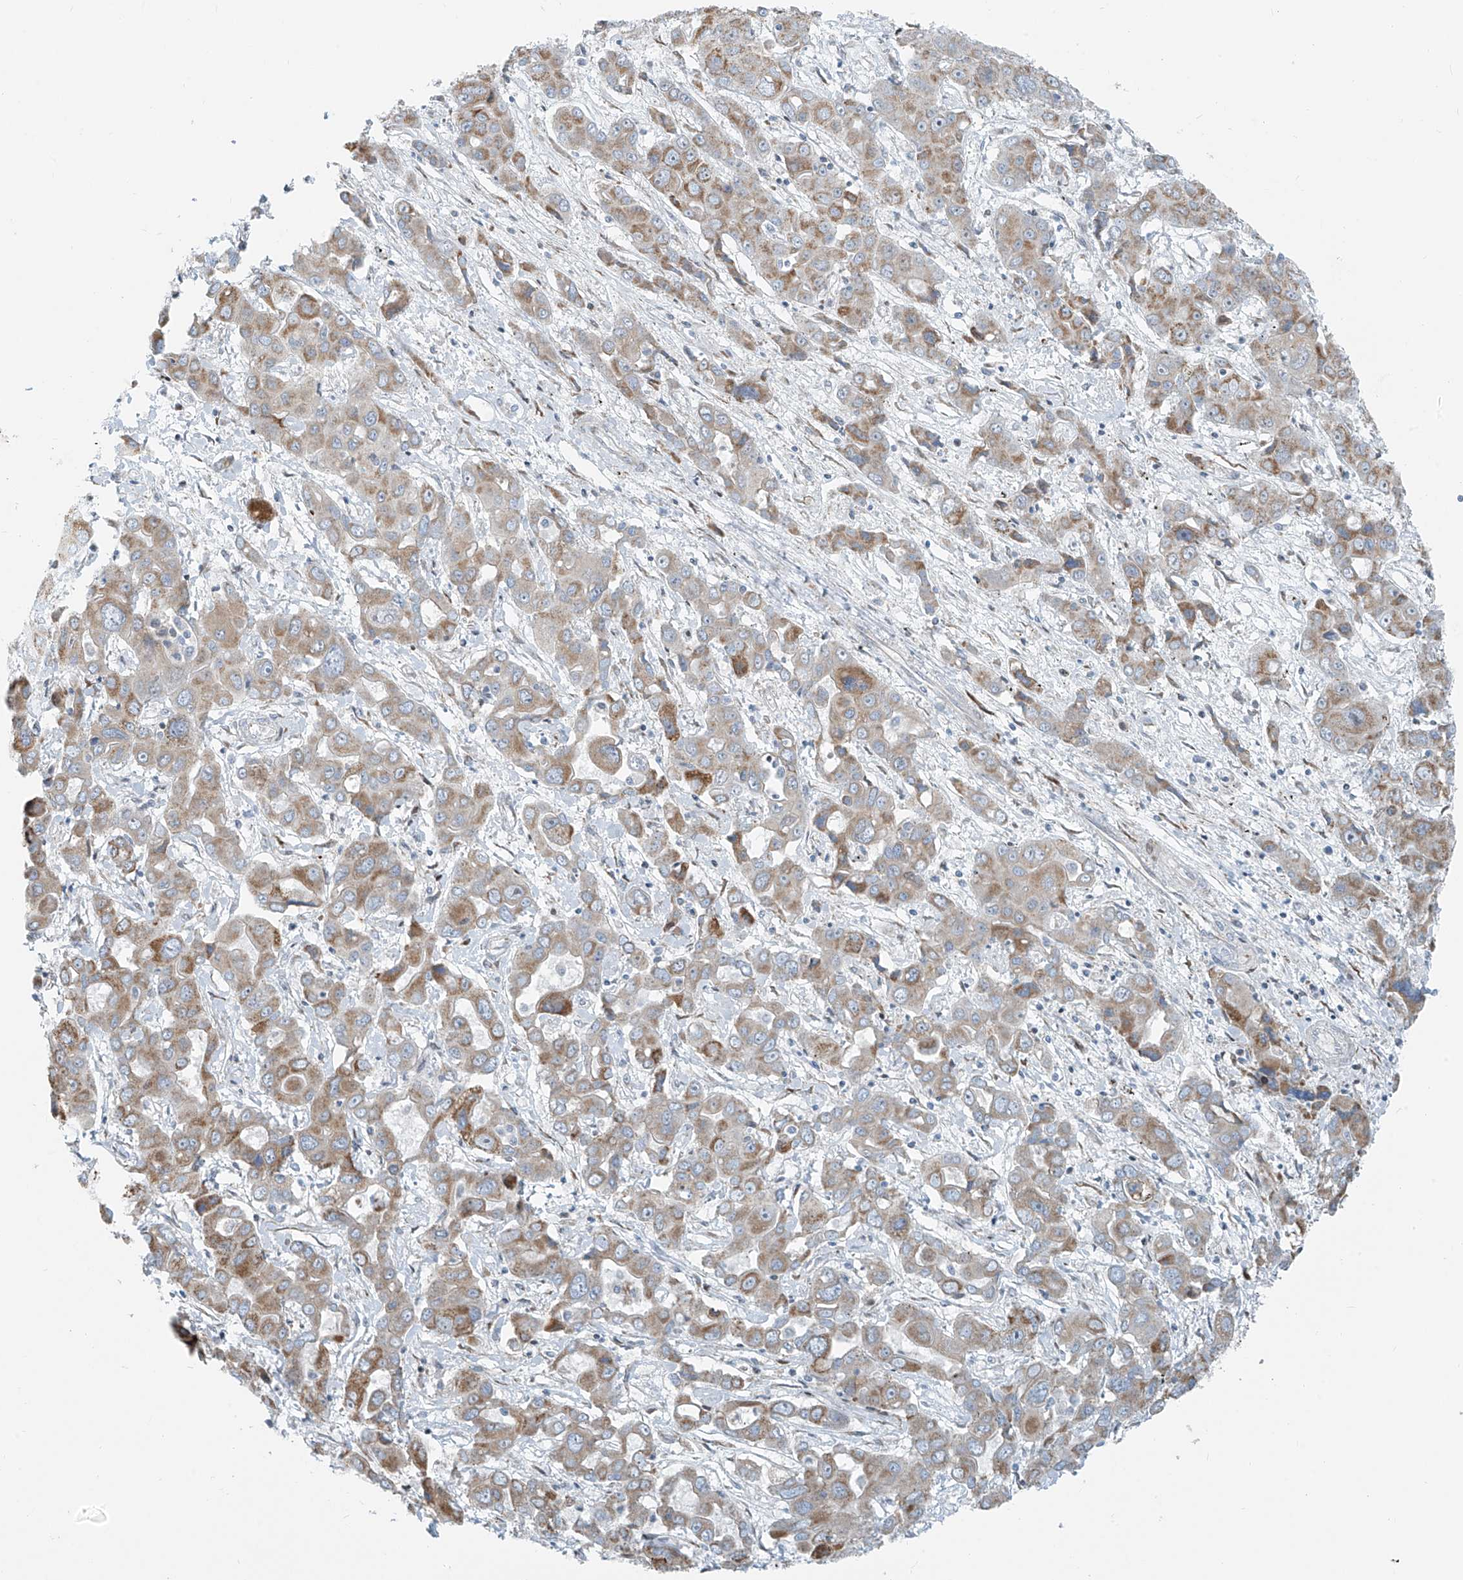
{"staining": {"intensity": "moderate", "quantity": "25%-75%", "location": "cytoplasmic/membranous"}, "tissue": "liver cancer", "cell_type": "Tumor cells", "image_type": "cancer", "snomed": [{"axis": "morphology", "description": "Cholangiocarcinoma"}, {"axis": "topography", "description": "Liver"}], "caption": "A micrograph of liver cholangiocarcinoma stained for a protein shows moderate cytoplasmic/membranous brown staining in tumor cells.", "gene": "HIC2", "patient": {"sex": "male", "age": 67}}